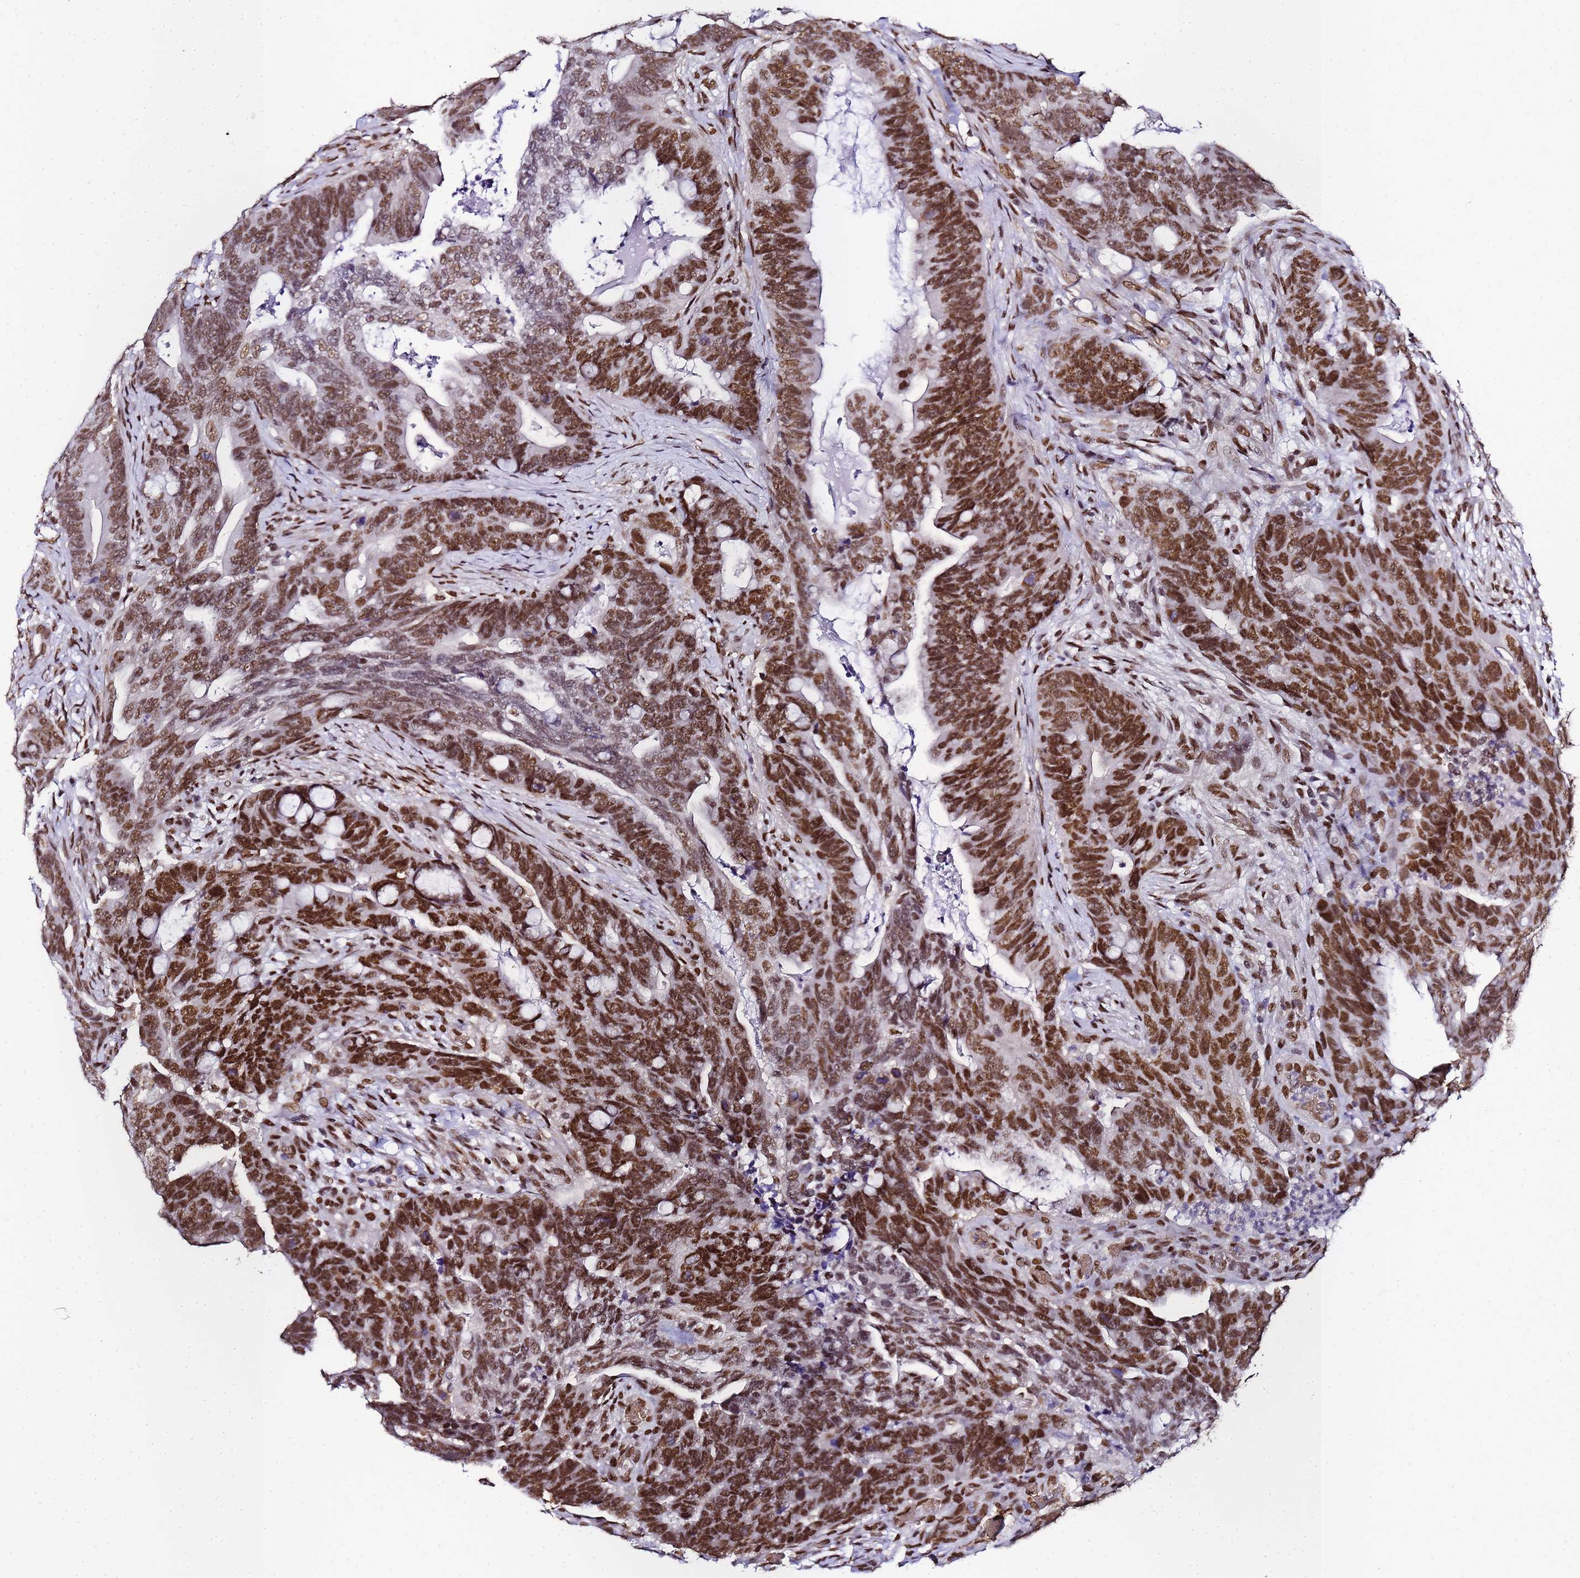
{"staining": {"intensity": "strong", "quantity": ">75%", "location": "nuclear"}, "tissue": "colorectal cancer", "cell_type": "Tumor cells", "image_type": "cancer", "snomed": [{"axis": "morphology", "description": "Adenocarcinoma, NOS"}, {"axis": "topography", "description": "Colon"}], "caption": "IHC (DAB (3,3'-diaminobenzidine)) staining of human adenocarcinoma (colorectal) reveals strong nuclear protein positivity in about >75% of tumor cells. (DAB = brown stain, brightfield microscopy at high magnification).", "gene": "POLR1A", "patient": {"sex": "female", "age": 82}}